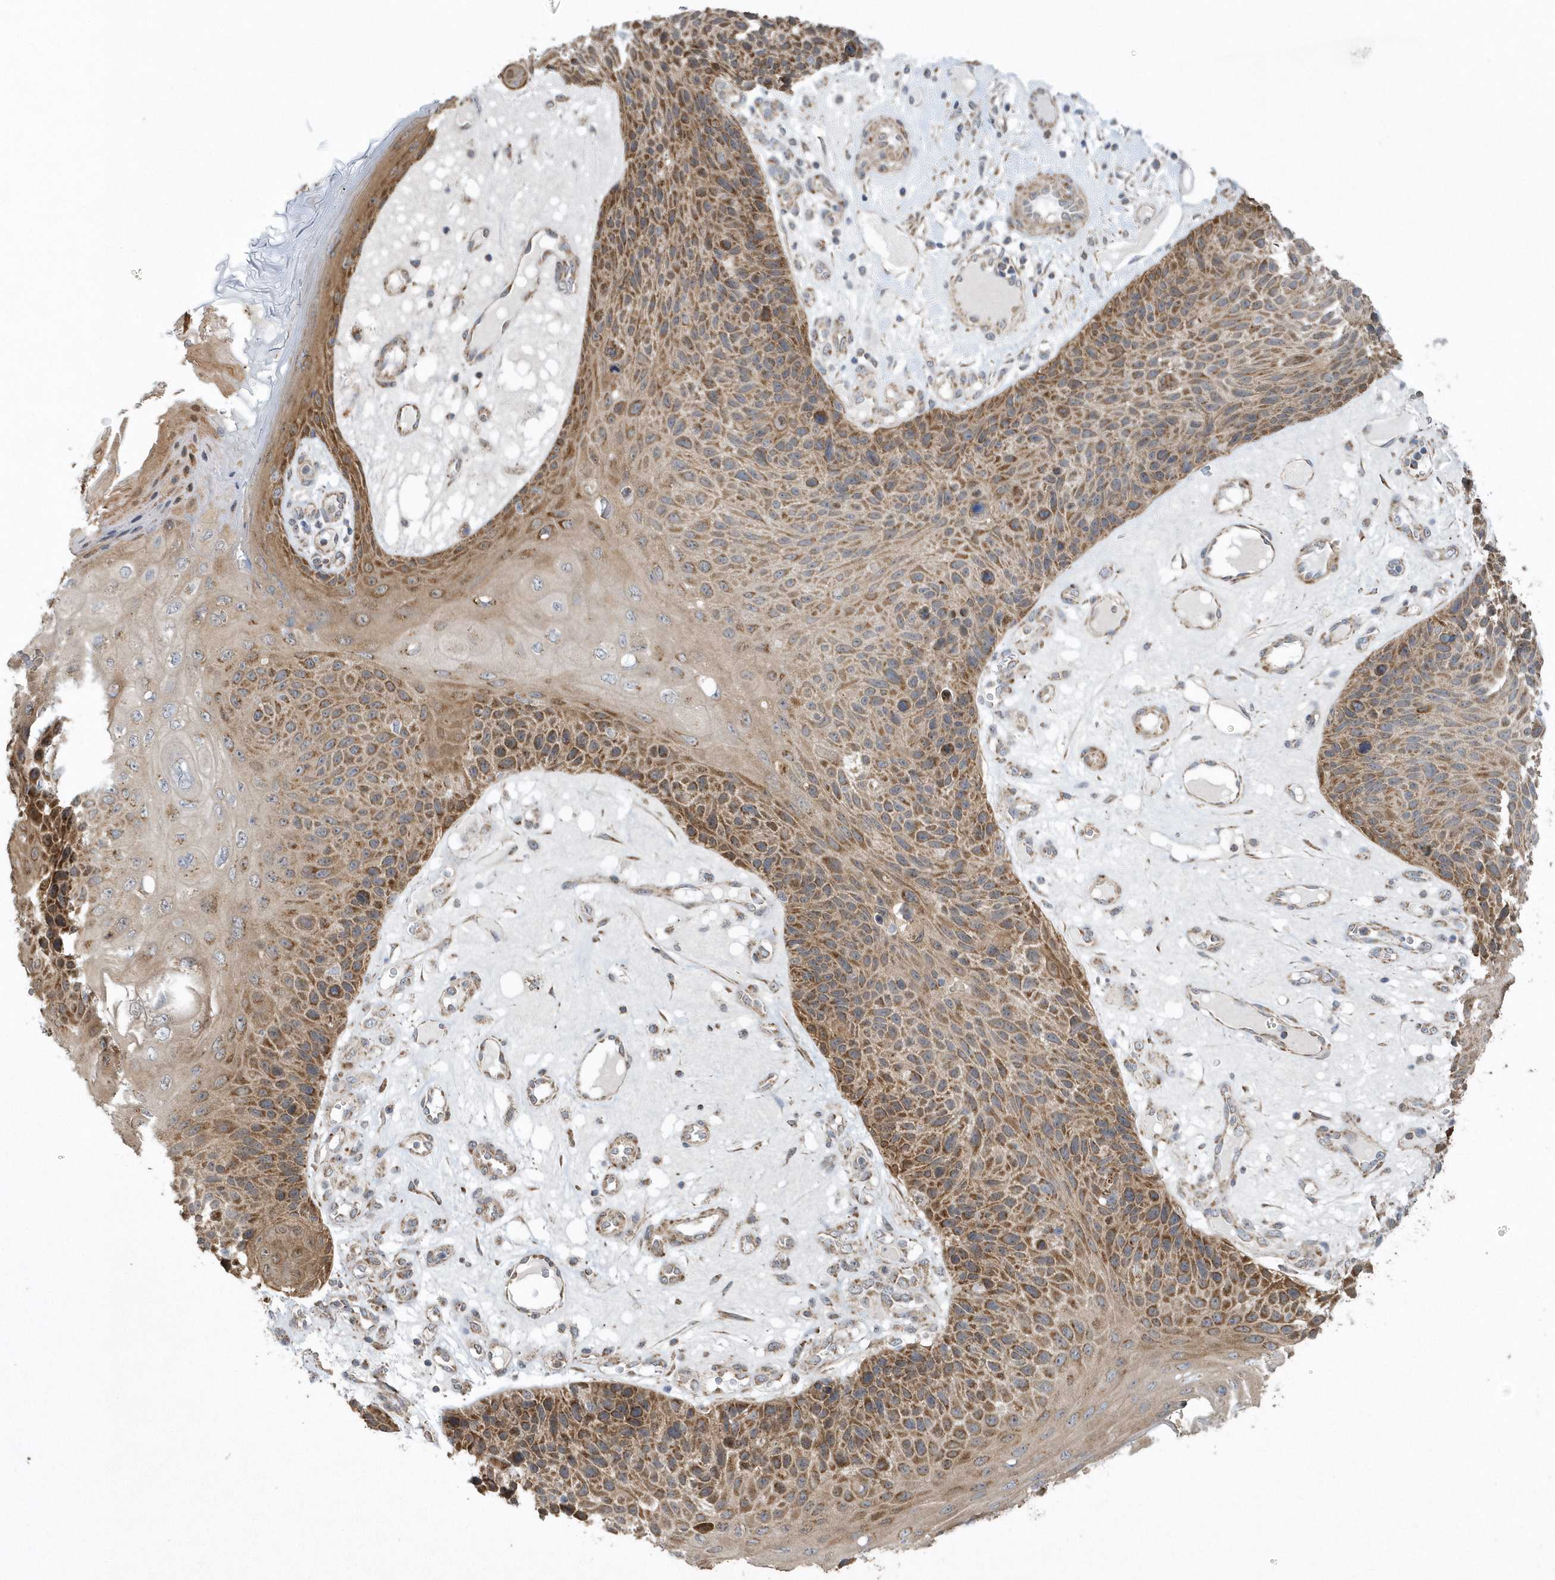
{"staining": {"intensity": "moderate", "quantity": ">75%", "location": "cytoplasmic/membranous"}, "tissue": "skin cancer", "cell_type": "Tumor cells", "image_type": "cancer", "snomed": [{"axis": "morphology", "description": "Squamous cell carcinoma, NOS"}, {"axis": "topography", "description": "Skin"}], "caption": "Immunohistochemistry (IHC) (DAB (3,3'-diaminobenzidine)) staining of human squamous cell carcinoma (skin) reveals moderate cytoplasmic/membranous protein expression in approximately >75% of tumor cells. The staining was performed using DAB (3,3'-diaminobenzidine) to visualize the protein expression in brown, while the nuclei were stained in blue with hematoxylin (Magnification: 20x).", "gene": "SLX9", "patient": {"sex": "female", "age": 88}}